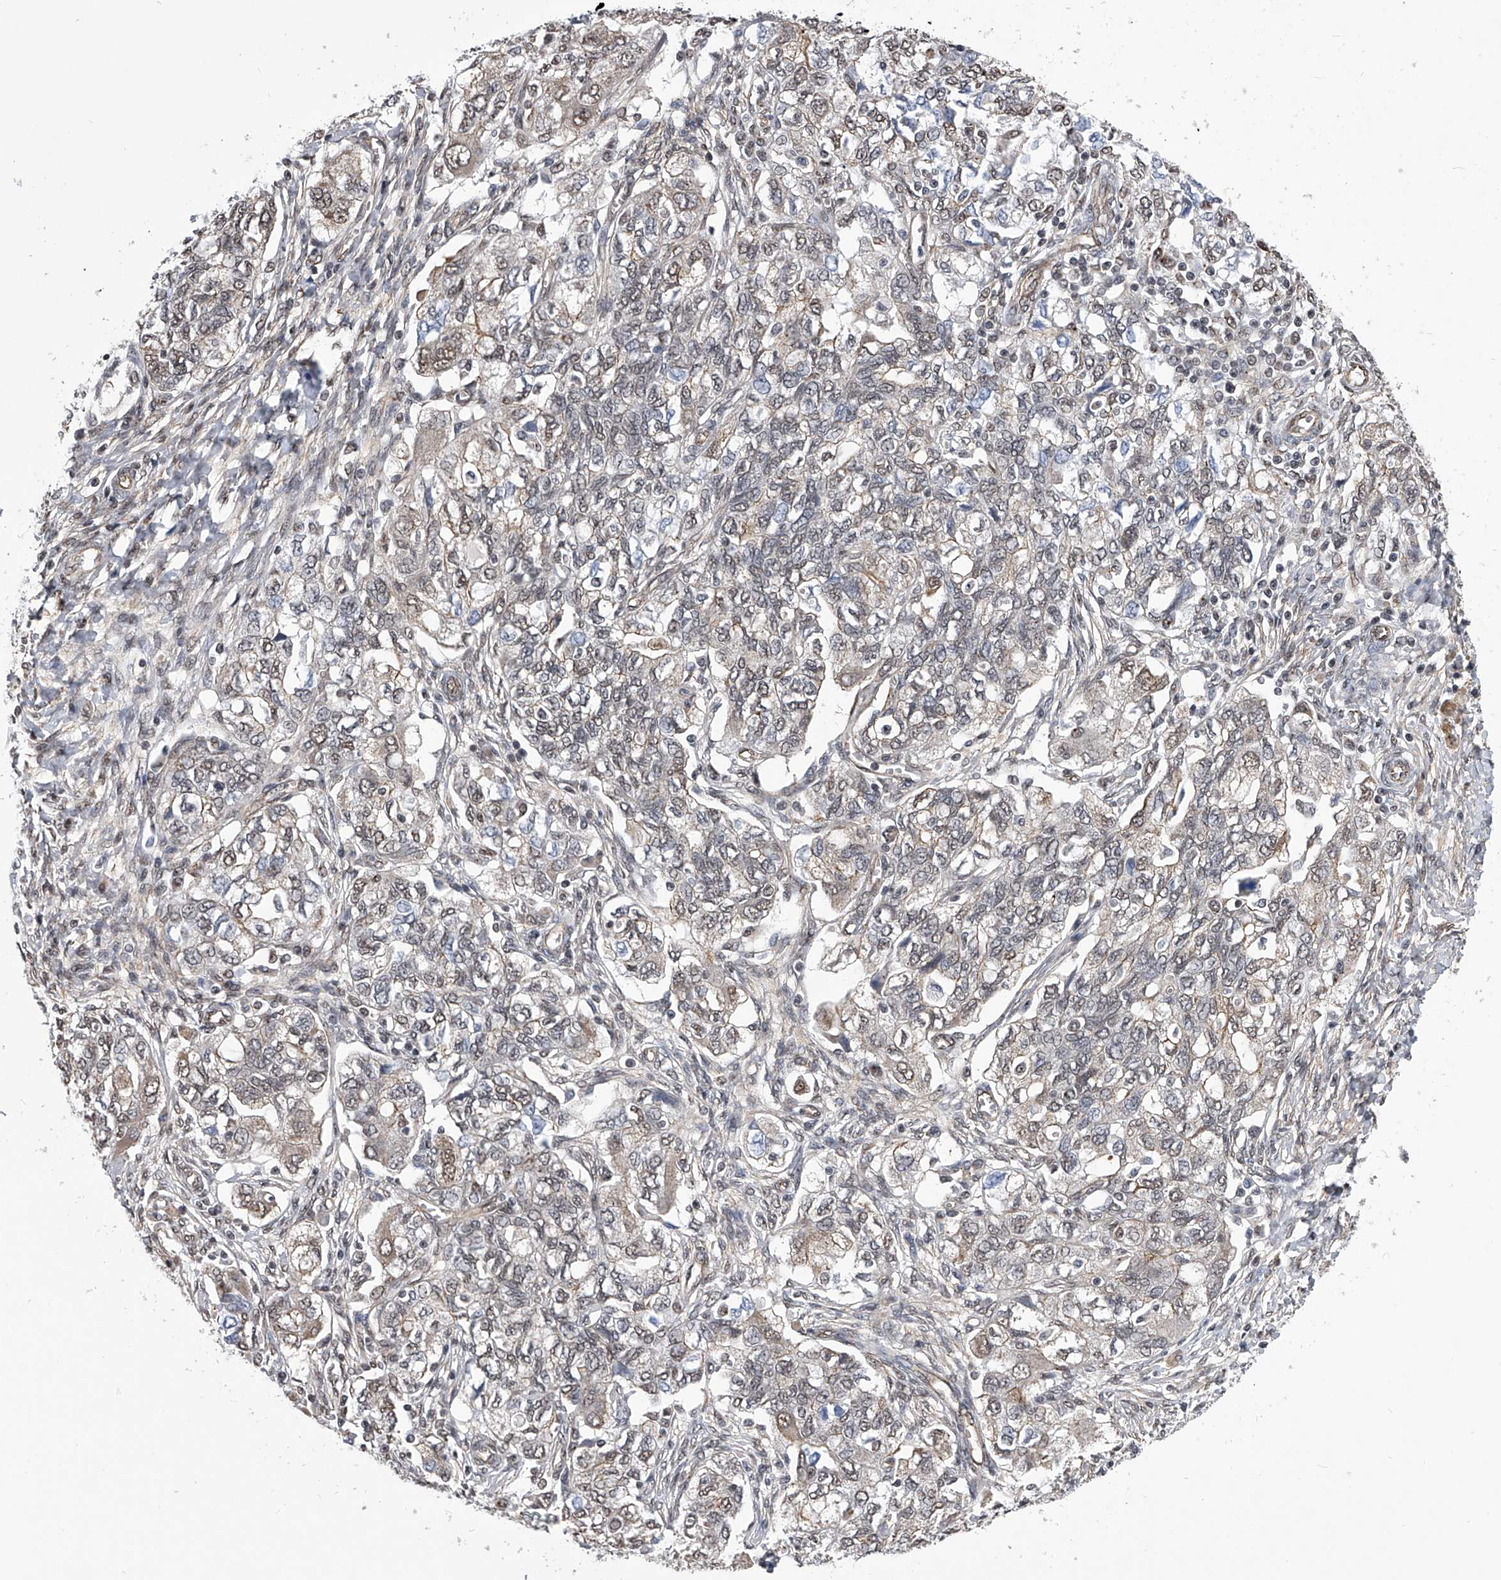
{"staining": {"intensity": "weak", "quantity": "<25%", "location": "nuclear"}, "tissue": "ovarian cancer", "cell_type": "Tumor cells", "image_type": "cancer", "snomed": [{"axis": "morphology", "description": "Carcinoma, NOS"}, {"axis": "morphology", "description": "Cystadenocarcinoma, serous, NOS"}, {"axis": "topography", "description": "Ovary"}], "caption": "DAB (3,3'-diaminobenzidine) immunohistochemical staining of ovarian cancer (carcinoma) reveals no significant expression in tumor cells.", "gene": "ZNF76", "patient": {"sex": "female", "age": 69}}